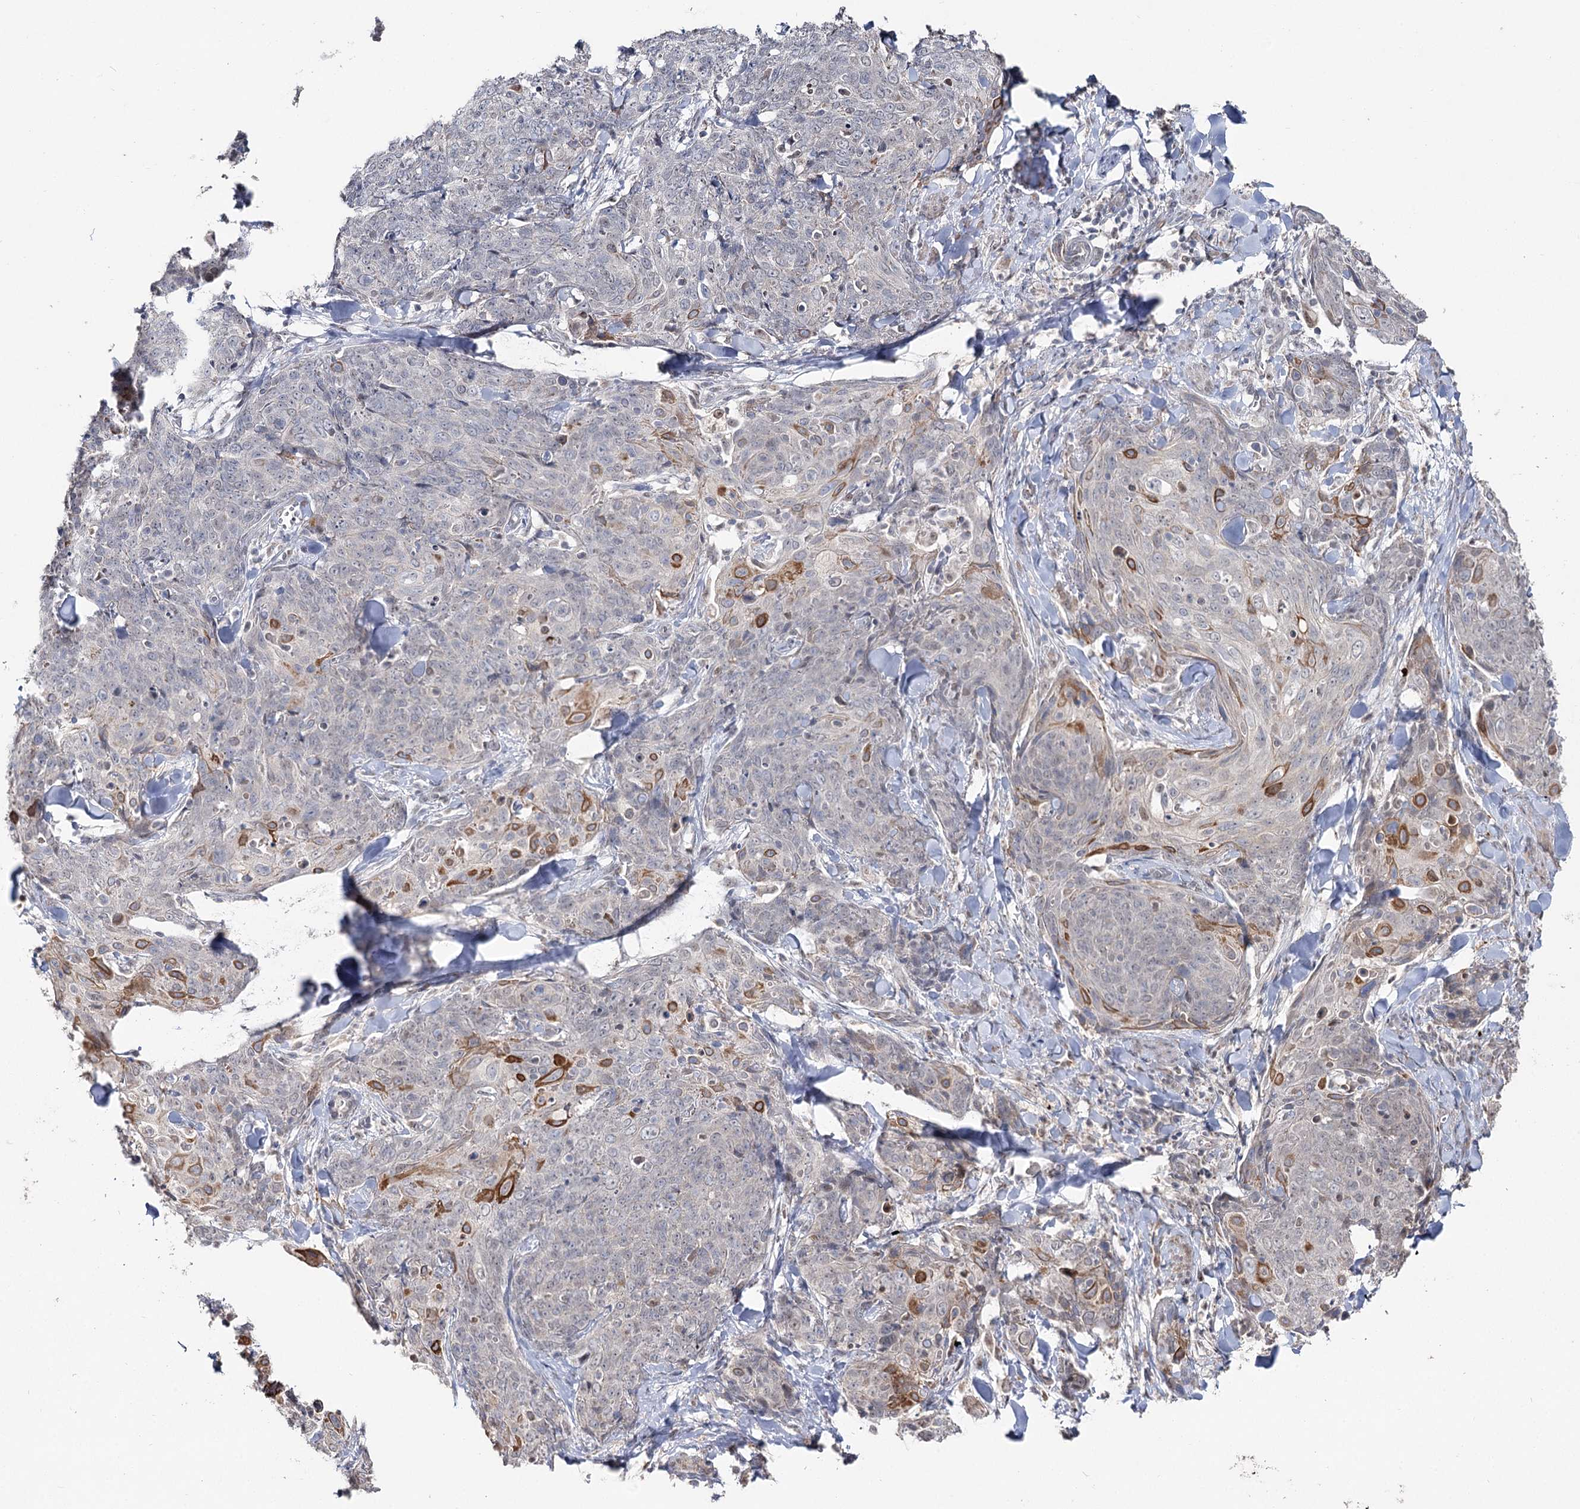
{"staining": {"intensity": "moderate", "quantity": "<25%", "location": "cytoplasmic/membranous"}, "tissue": "skin cancer", "cell_type": "Tumor cells", "image_type": "cancer", "snomed": [{"axis": "morphology", "description": "Squamous cell carcinoma, NOS"}, {"axis": "topography", "description": "Skin"}, {"axis": "topography", "description": "Vulva"}], "caption": "Skin squamous cell carcinoma stained with DAB immunohistochemistry displays low levels of moderate cytoplasmic/membranous expression in about <25% of tumor cells. (DAB IHC with brightfield microscopy, high magnification).", "gene": "RUFY4", "patient": {"sex": "female", "age": 85}}